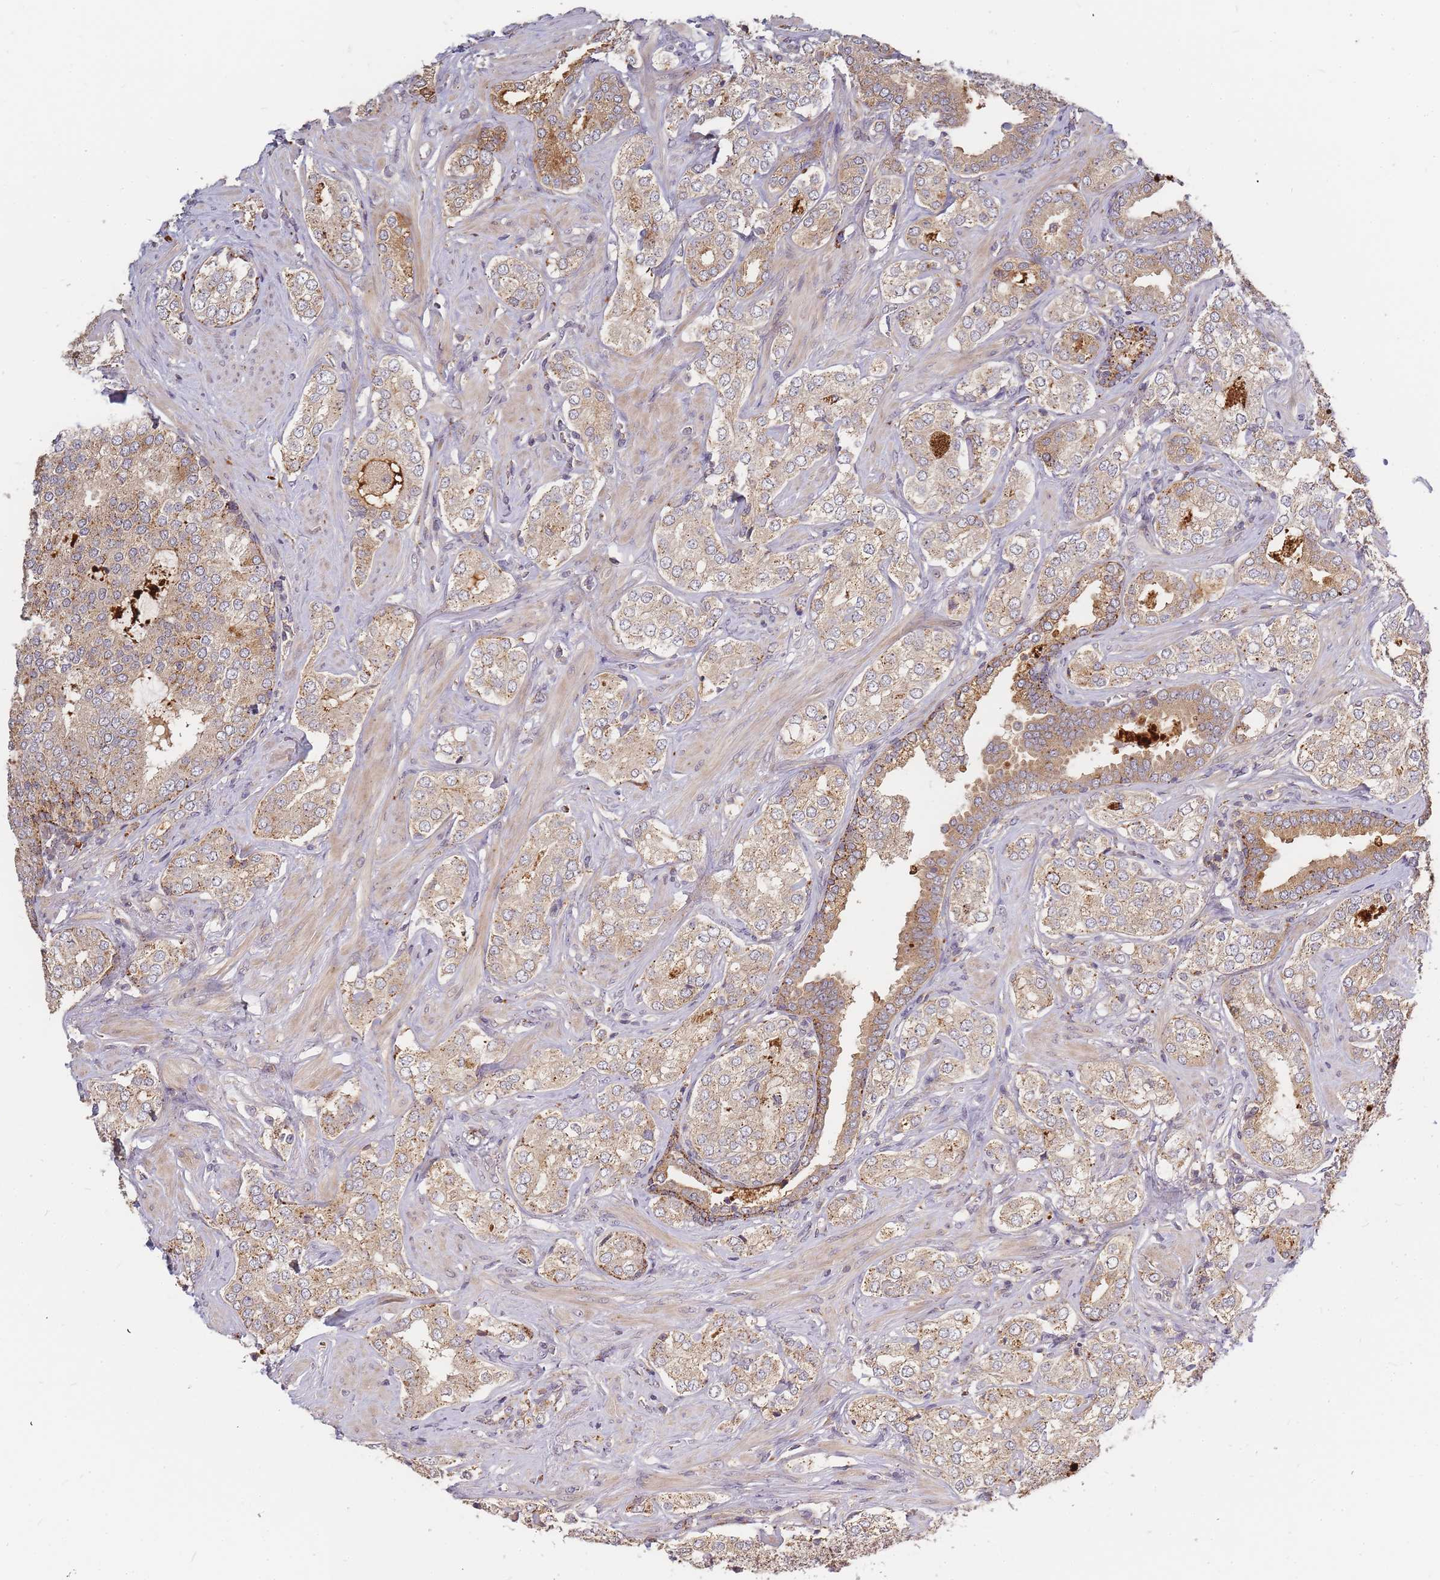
{"staining": {"intensity": "weak", "quantity": ">75%", "location": "cytoplasmic/membranous"}, "tissue": "prostate cancer", "cell_type": "Tumor cells", "image_type": "cancer", "snomed": [{"axis": "morphology", "description": "Adenocarcinoma, High grade"}, {"axis": "topography", "description": "Prostate"}], "caption": "The histopathology image exhibits immunohistochemical staining of prostate cancer. There is weak cytoplasmic/membranous staining is present in approximately >75% of tumor cells.", "gene": "ATG5", "patient": {"sex": "male", "age": 71}}